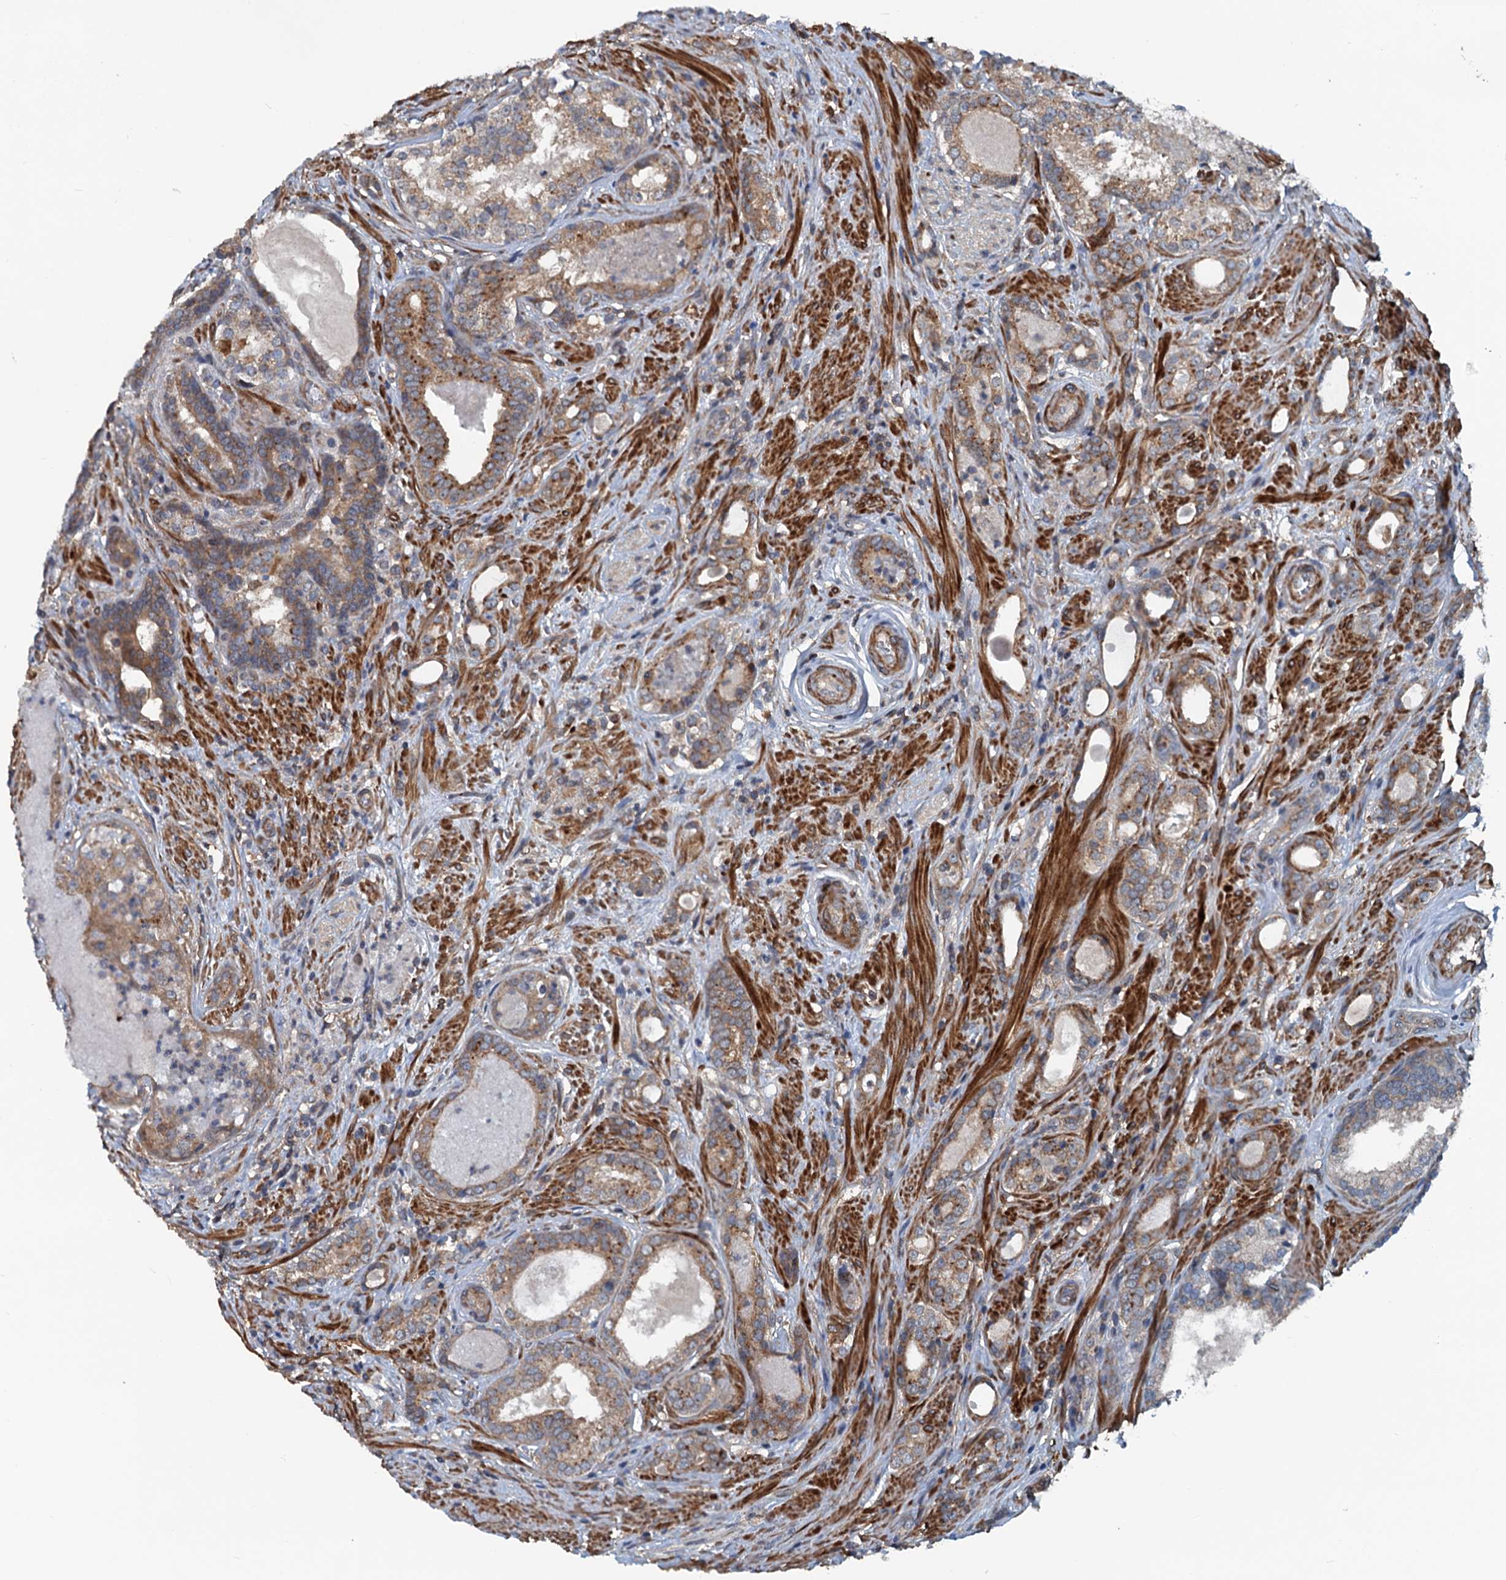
{"staining": {"intensity": "moderate", "quantity": "25%-75%", "location": "cytoplasmic/membranous"}, "tissue": "prostate cancer", "cell_type": "Tumor cells", "image_type": "cancer", "snomed": [{"axis": "morphology", "description": "Adenocarcinoma, High grade"}, {"axis": "topography", "description": "Prostate"}], "caption": "High-magnification brightfield microscopy of prostate cancer stained with DAB (brown) and counterstained with hematoxylin (blue). tumor cells exhibit moderate cytoplasmic/membranous positivity is present in about25%-75% of cells. The staining is performed using DAB brown chromogen to label protein expression. The nuclei are counter-stained blue using hematoxylin.", "gene": "TEDC1", "patient": {"sex": "male", "age": 58}}